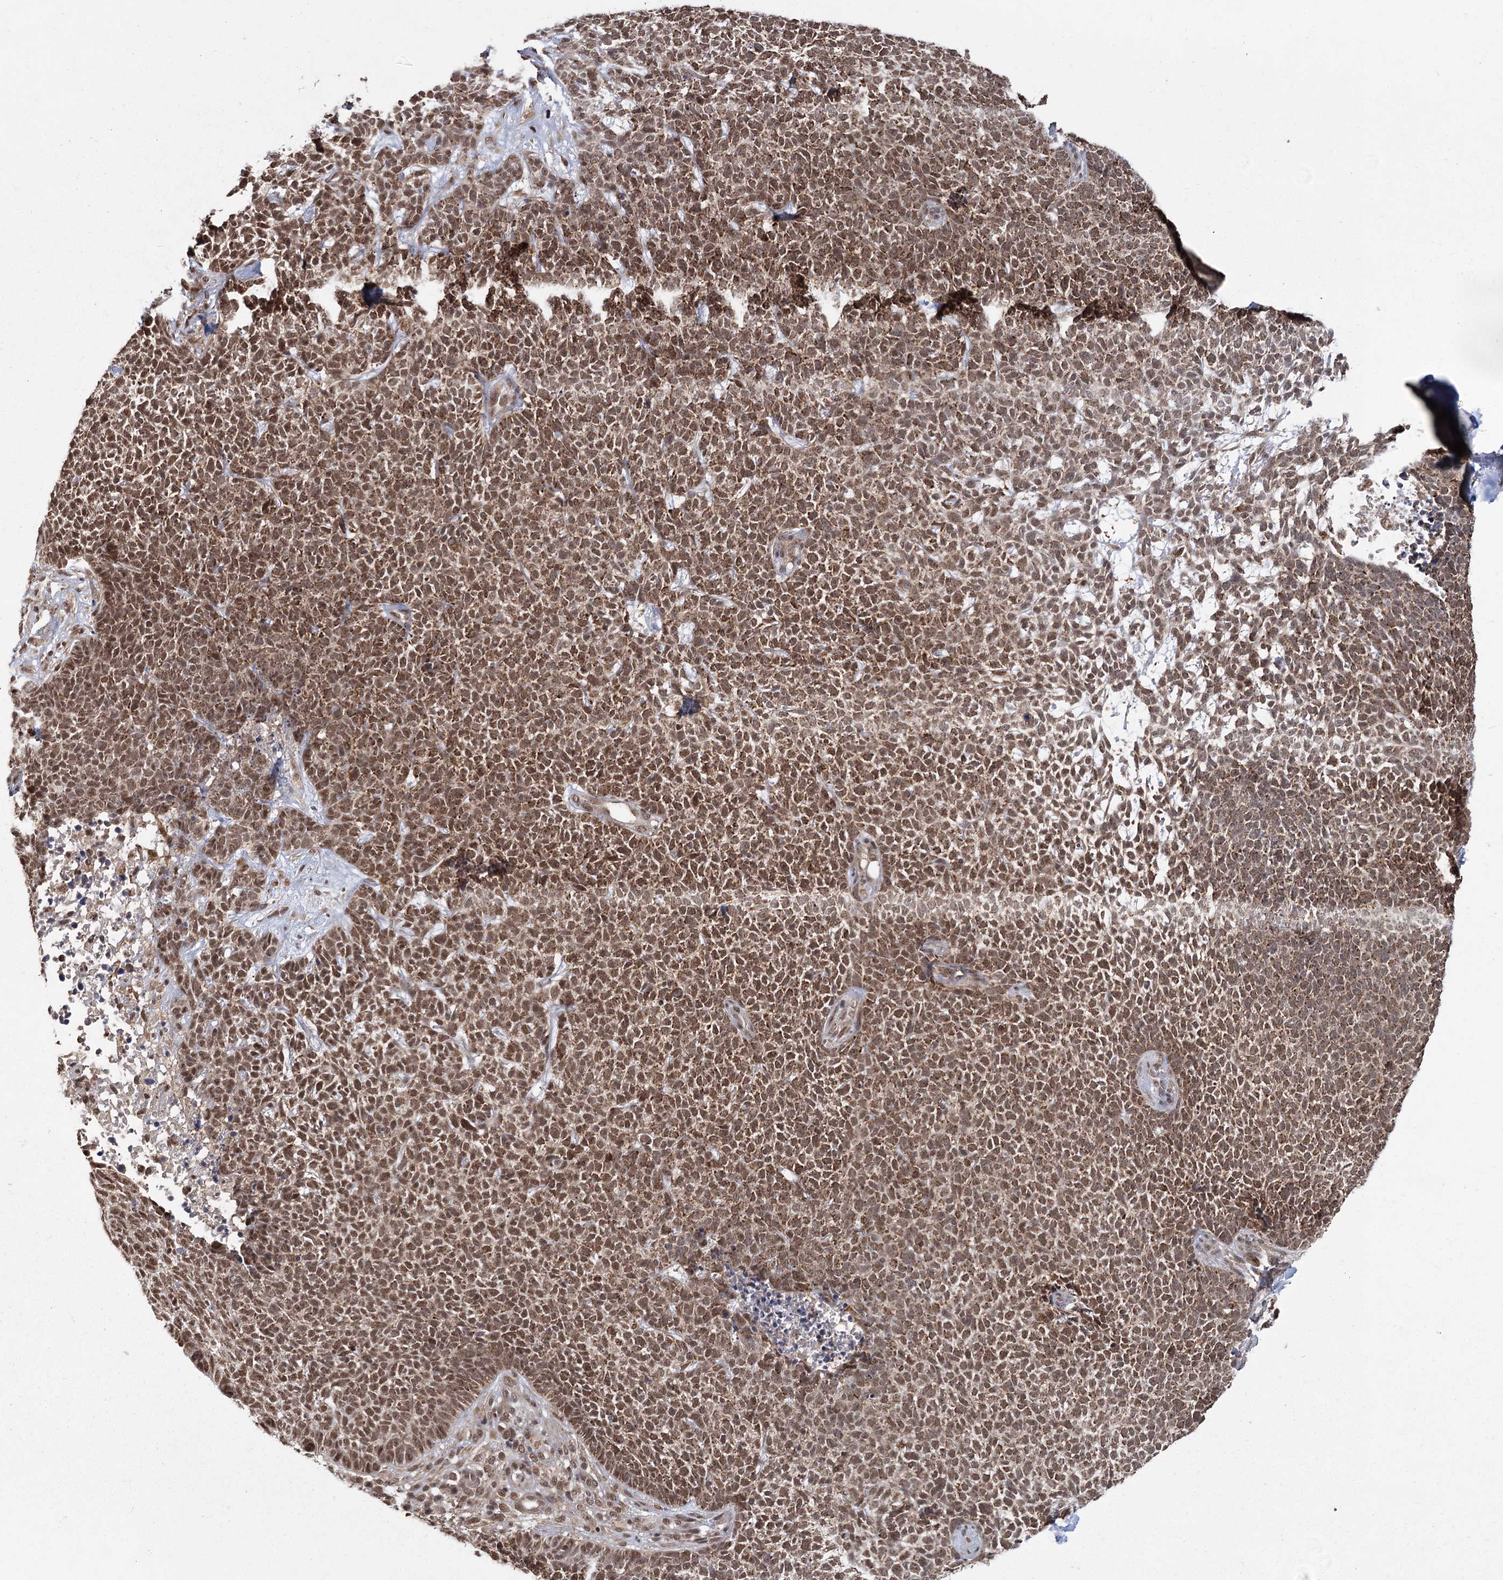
{"staining": {"intensity": "moderate", "quantity": ">75%", "location": "cytoplasmic/membranous,nuclear"}, "tissue": "skin cancer", "cell_type": "Tumor cells", "image_type": "cancer", "snomed": [{"axis": "morphology", "description": "Basal cell carcinoma"}, {"axis": "topography", "description": "Skin"}], "caption": "Tumor cells reveal moderate cytoplasmic/membranous and nuclear expression in about >75% of cells in basal cell carcinoma (skin).", "gene": "ZCCHC24", "patient": {"sex": "female", "age": 84}}